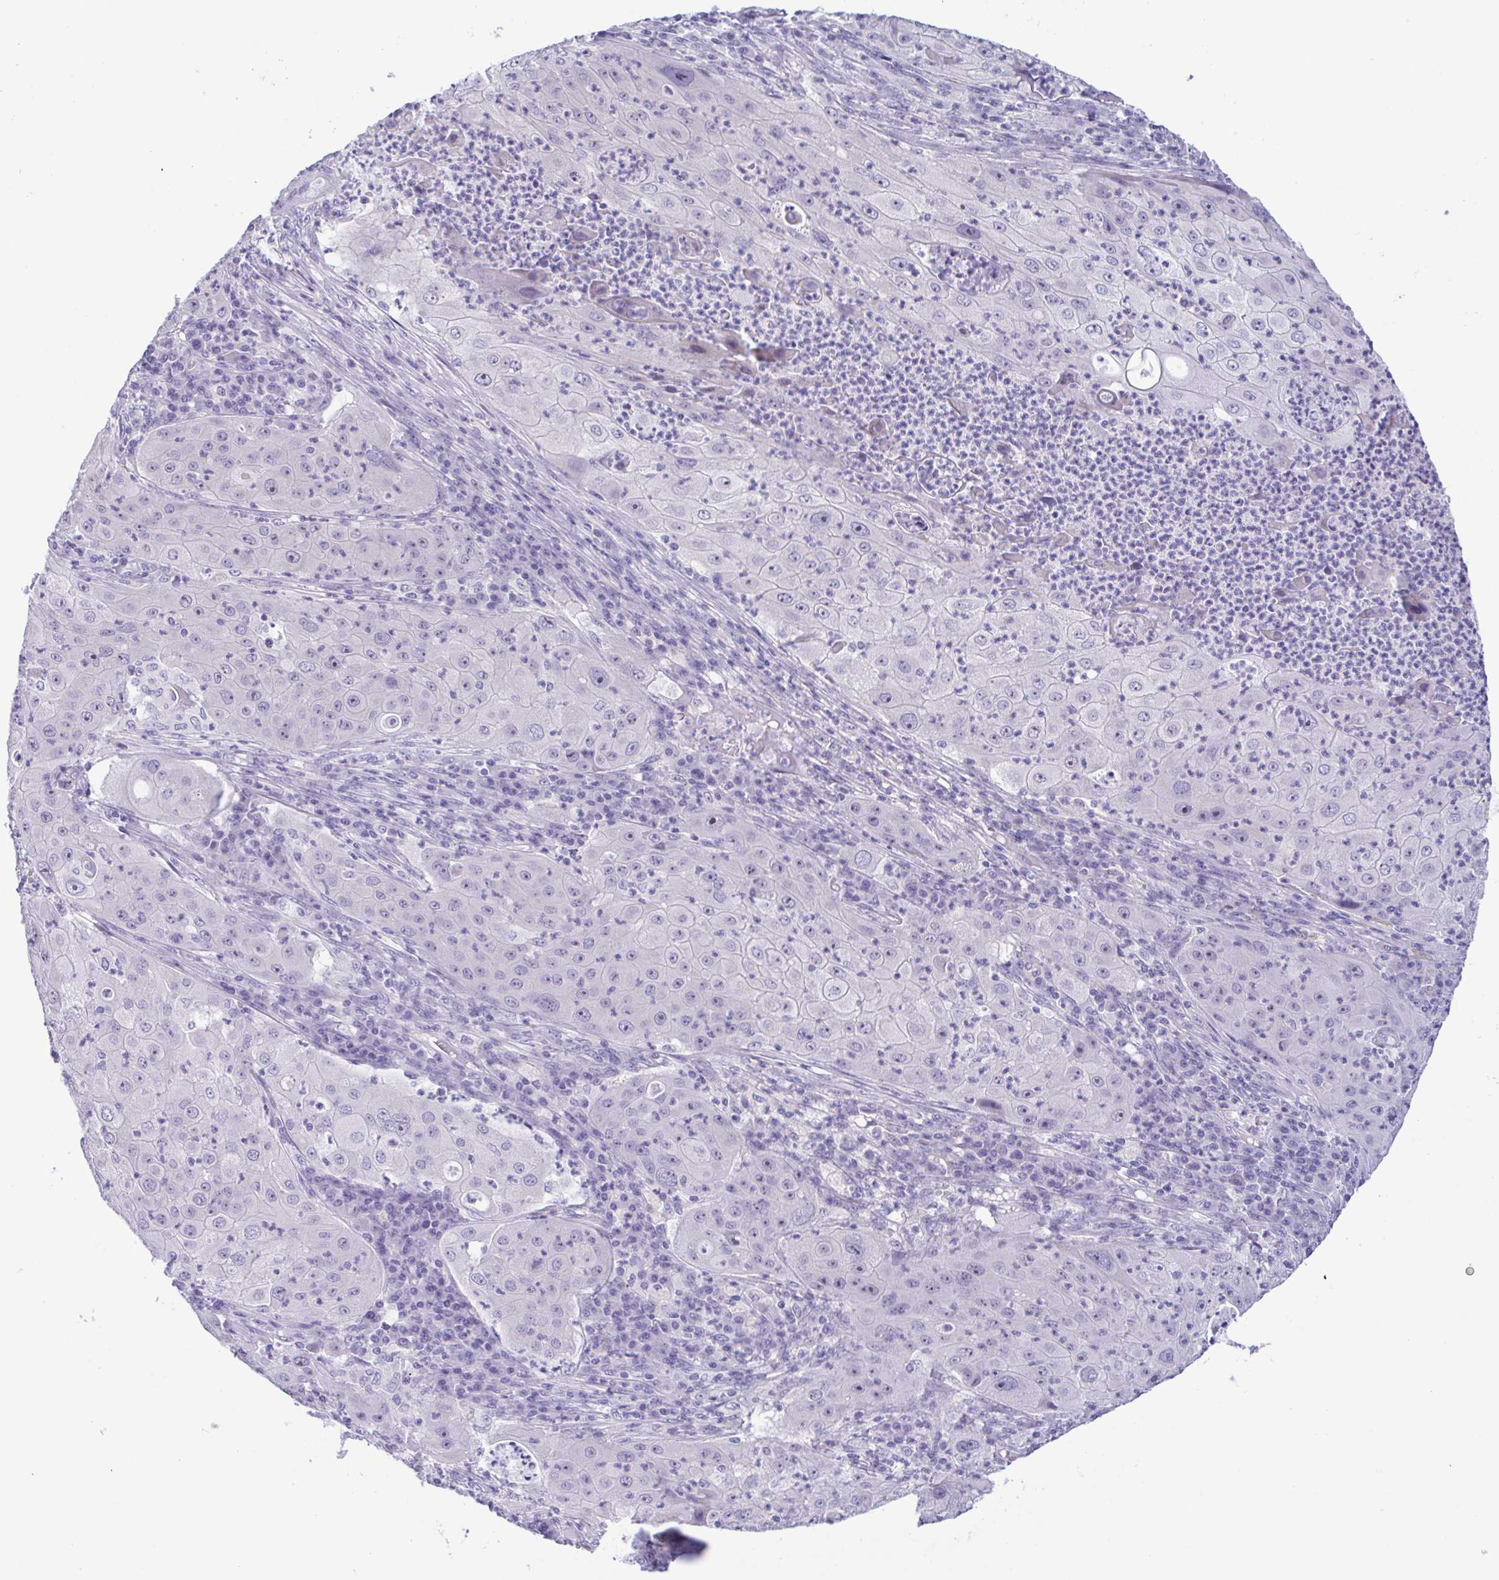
{"staining": {"intensity": "negative", "quantity": "none", "location": "none"}, "tissue": "lung cancer", "cell_type": "Tumor cells", "image_type": "cancer", "snomed": [{"axis": "morphology", "description": "Squamous cell carcinoma, NOS"}, {"axis": "topography", "description": "Lung"}], "caption": "A histopathology image of human lung cancer is negative for staining in tumor cells.", "gene": "MYL7", "patient": {"sex": "female", "age": 59}}